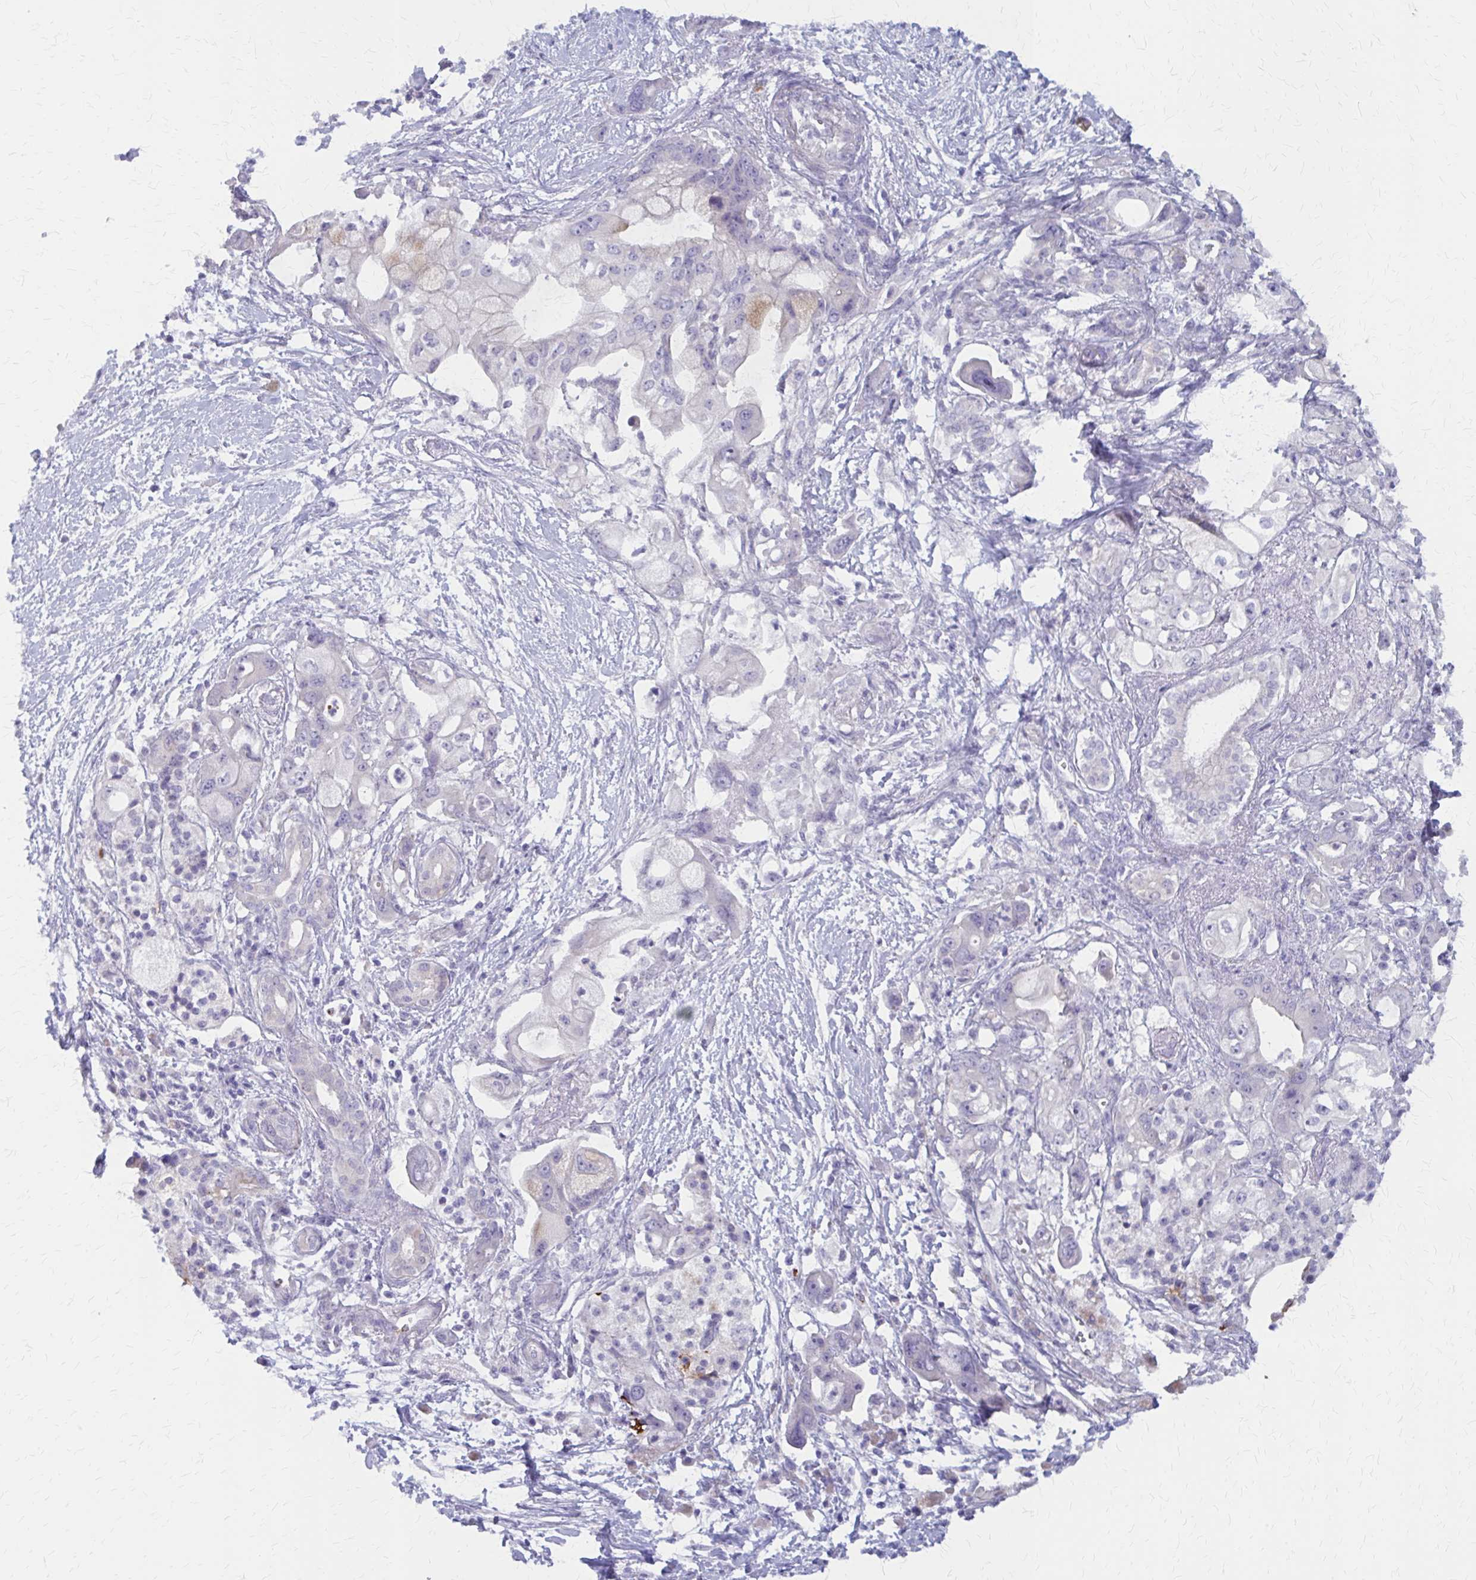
{"staining": {"intensity": "negative", "quantity": "none", "location": "none"}, "tissue": "pancreatic cancer", "cell_type": "Tumor cells", "image_type": "cancer", "snomed": [{"axis": "morphology", "description": "Adenocarcinoma, NOS"}, {"axis": "topography", "description": "Pancreas"}], "caption": "DAB immunohistochemical staining of pancreatic cancer demonstrates no significant expression in tumor cells. (DAB immunohistochemistry, high magnification).", "gene": "GLYATL2", "patient": {"sex": "male", "age": 68}}